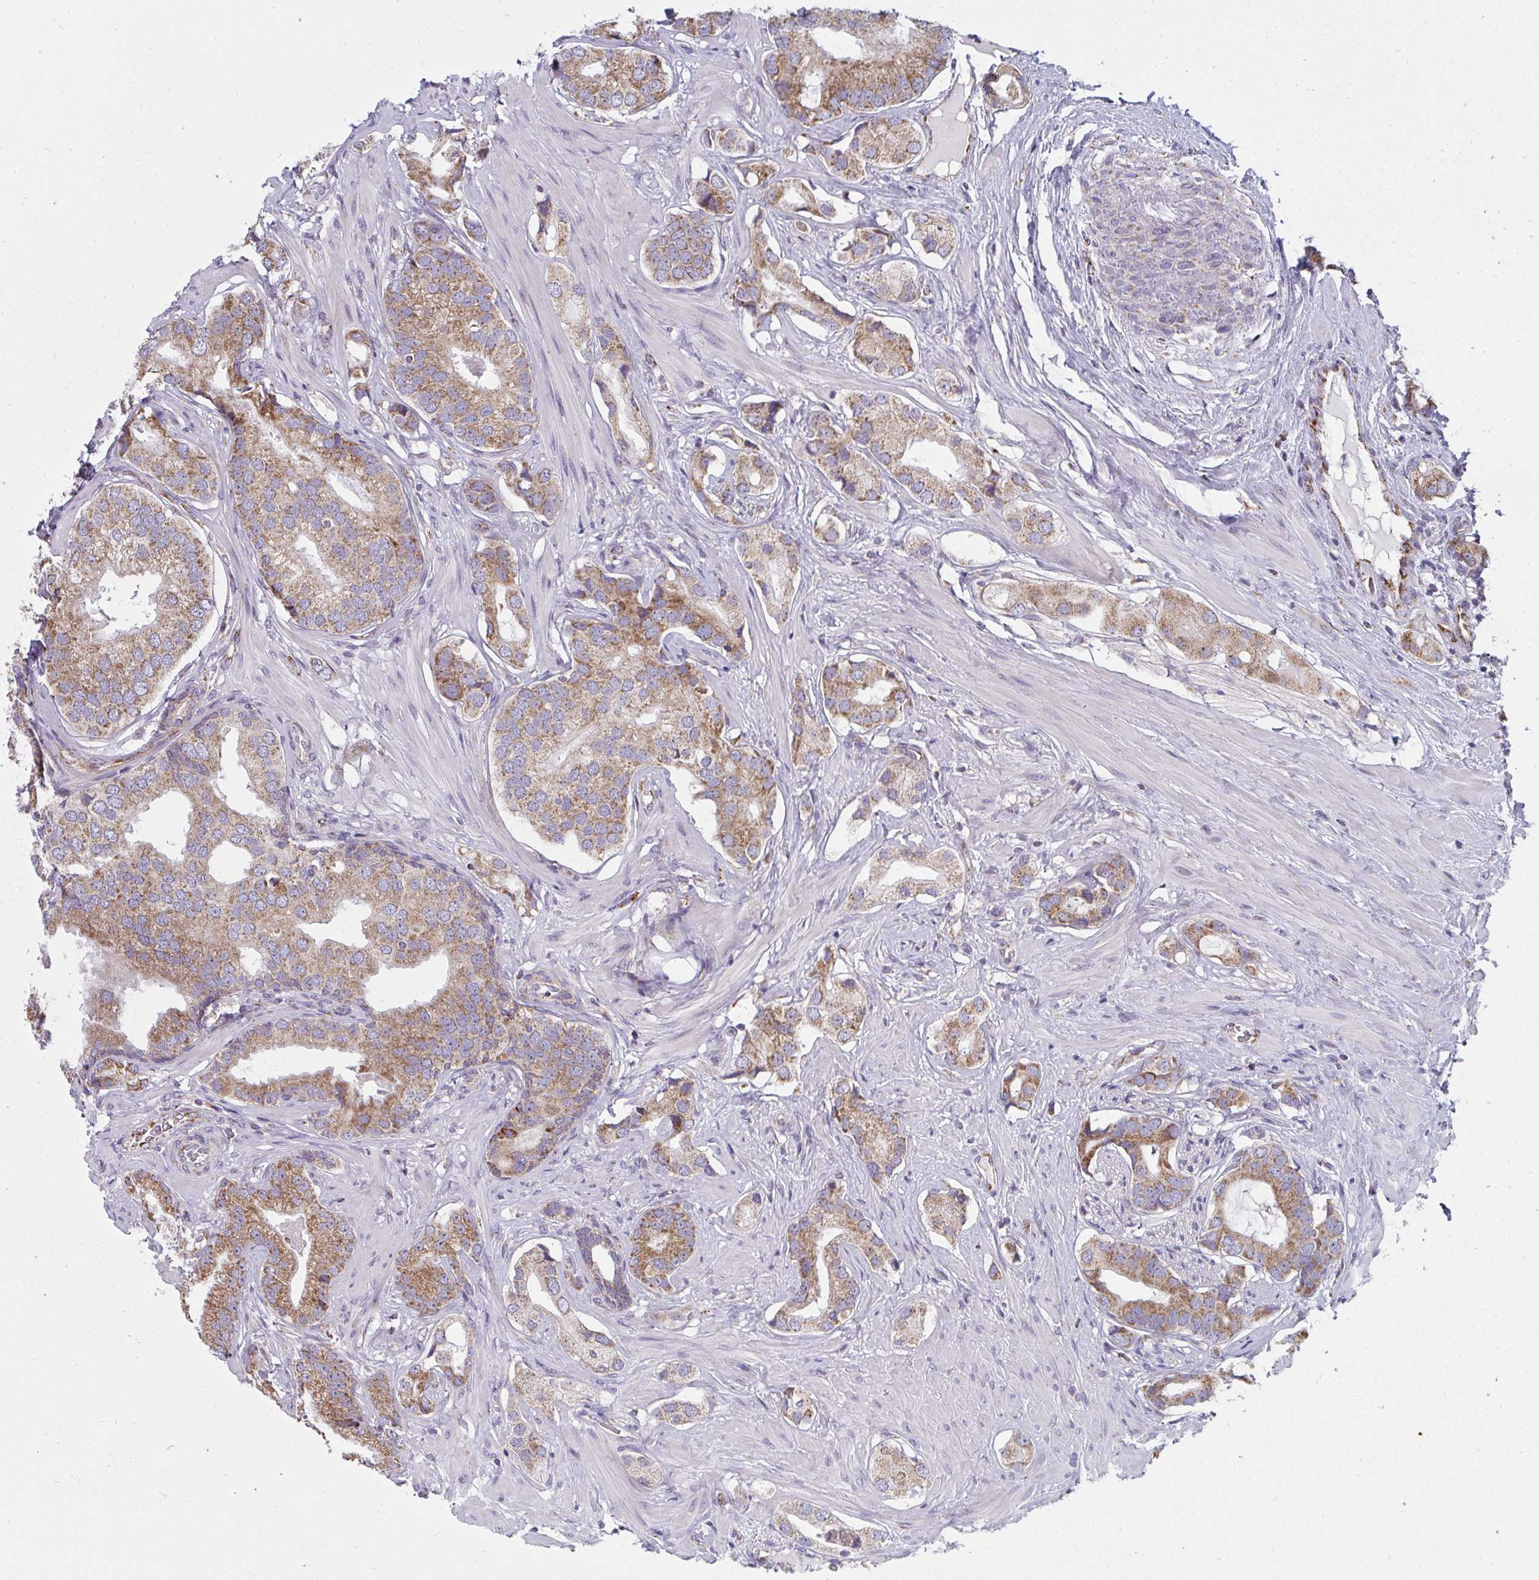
{"staining": {"intensity": "moderate", "quantity": "25%-75%", "location": "cytoplasmic/membranous"}, "tissue": "prostate cancer", "cell_type": "Tumor cells", "image_type": "cancer", "snomed": [{"axis": "morphology", "description": "Adenocarcinoma, Low grade"}, {"axis": "topography", "description": "Prostate"}], "caption": "Prostate low-grade adenocarcinoma stained with a brown dye exhibits moderate cytoplasmic/membranous positive staining in about 25%-75% of tumor cells.", "gene": "FAHD1", "patient": {"sex": "male", "age": 61}}